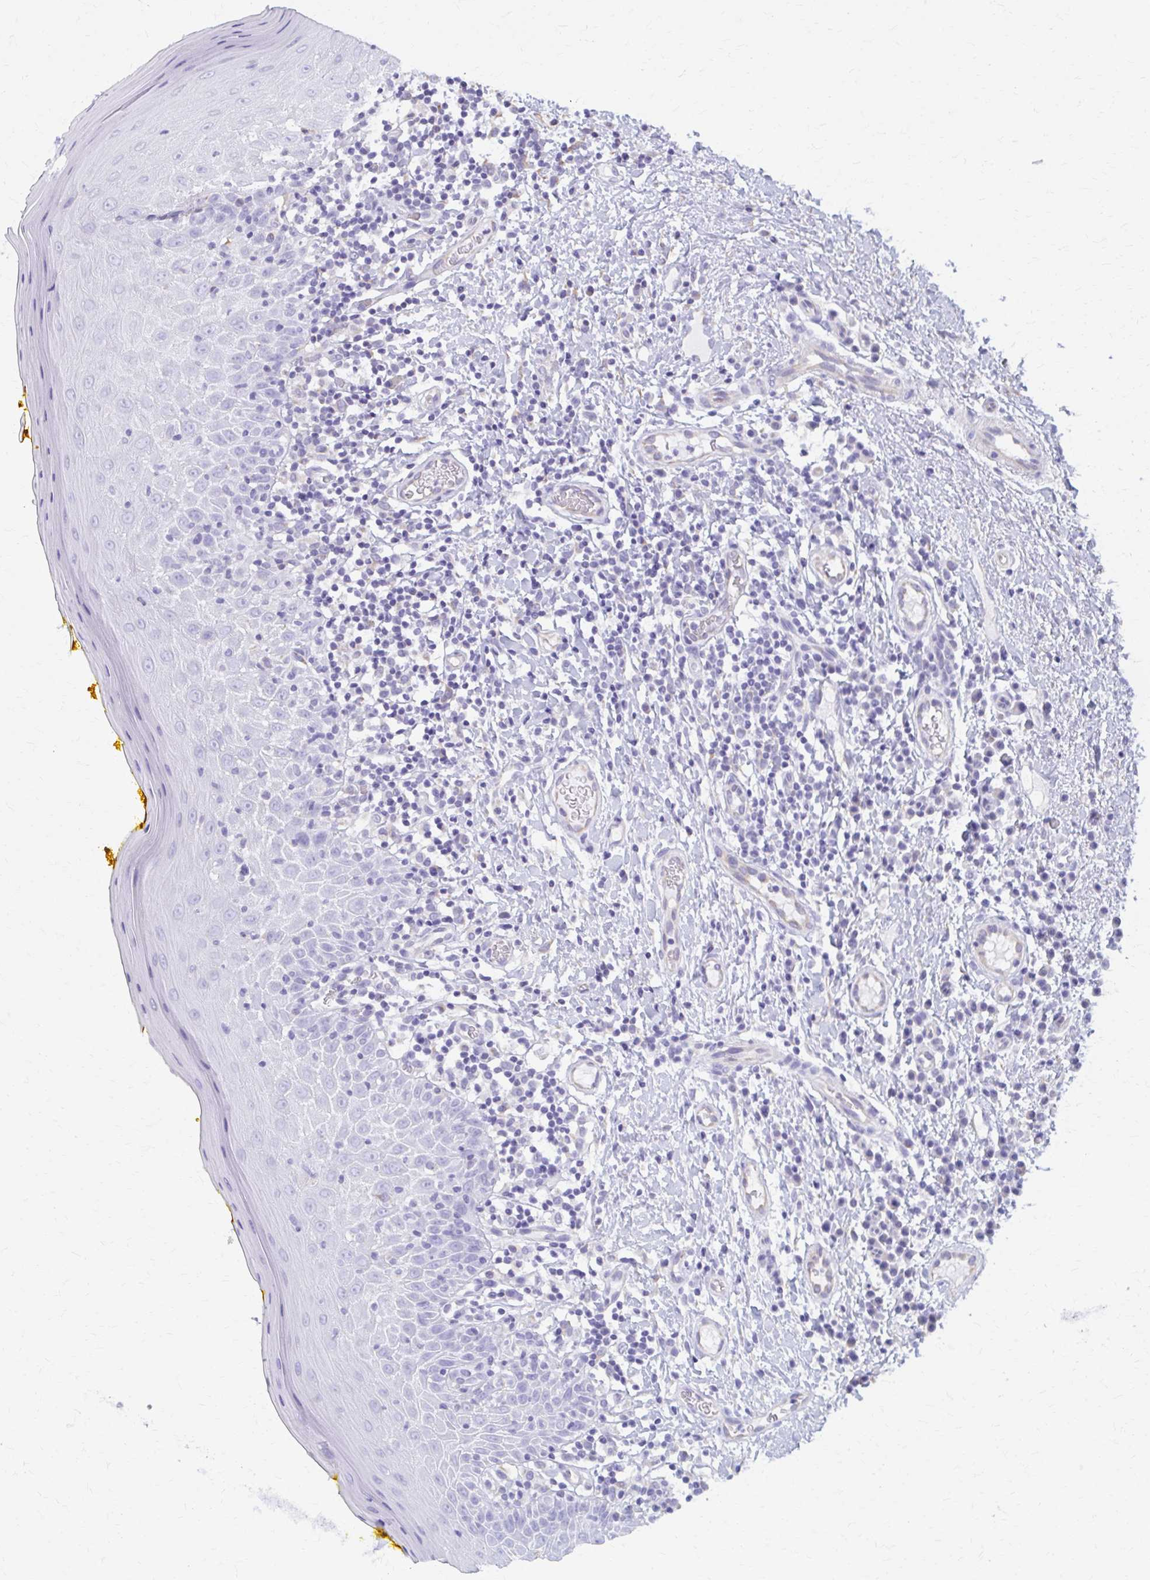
{"staining": {"intensity": "negative", "quantity": "none", "location": "none"}, "tissue": "oral mucosa", "cell_type": "Squamous epithelial cells", "image_type": "normal", "snomed": [{"axis": "morphology", "description": "Normal tissue, NOS"}, {"axis": "topography", "description": "Oral tissue"}, {"axis": "topography", "description": "Tounge, NOS"}], "caption": "High power microscopy micrograph of an IHC image of benign oral mucosa, revealing no significant expression in squamous epithelial cells. (DAB immunohistochemistry (IHC) visualized using brightfield microscopy, high magnification).", "gene": "GFAP", "patient": {"sex": "female", "age": 58}}